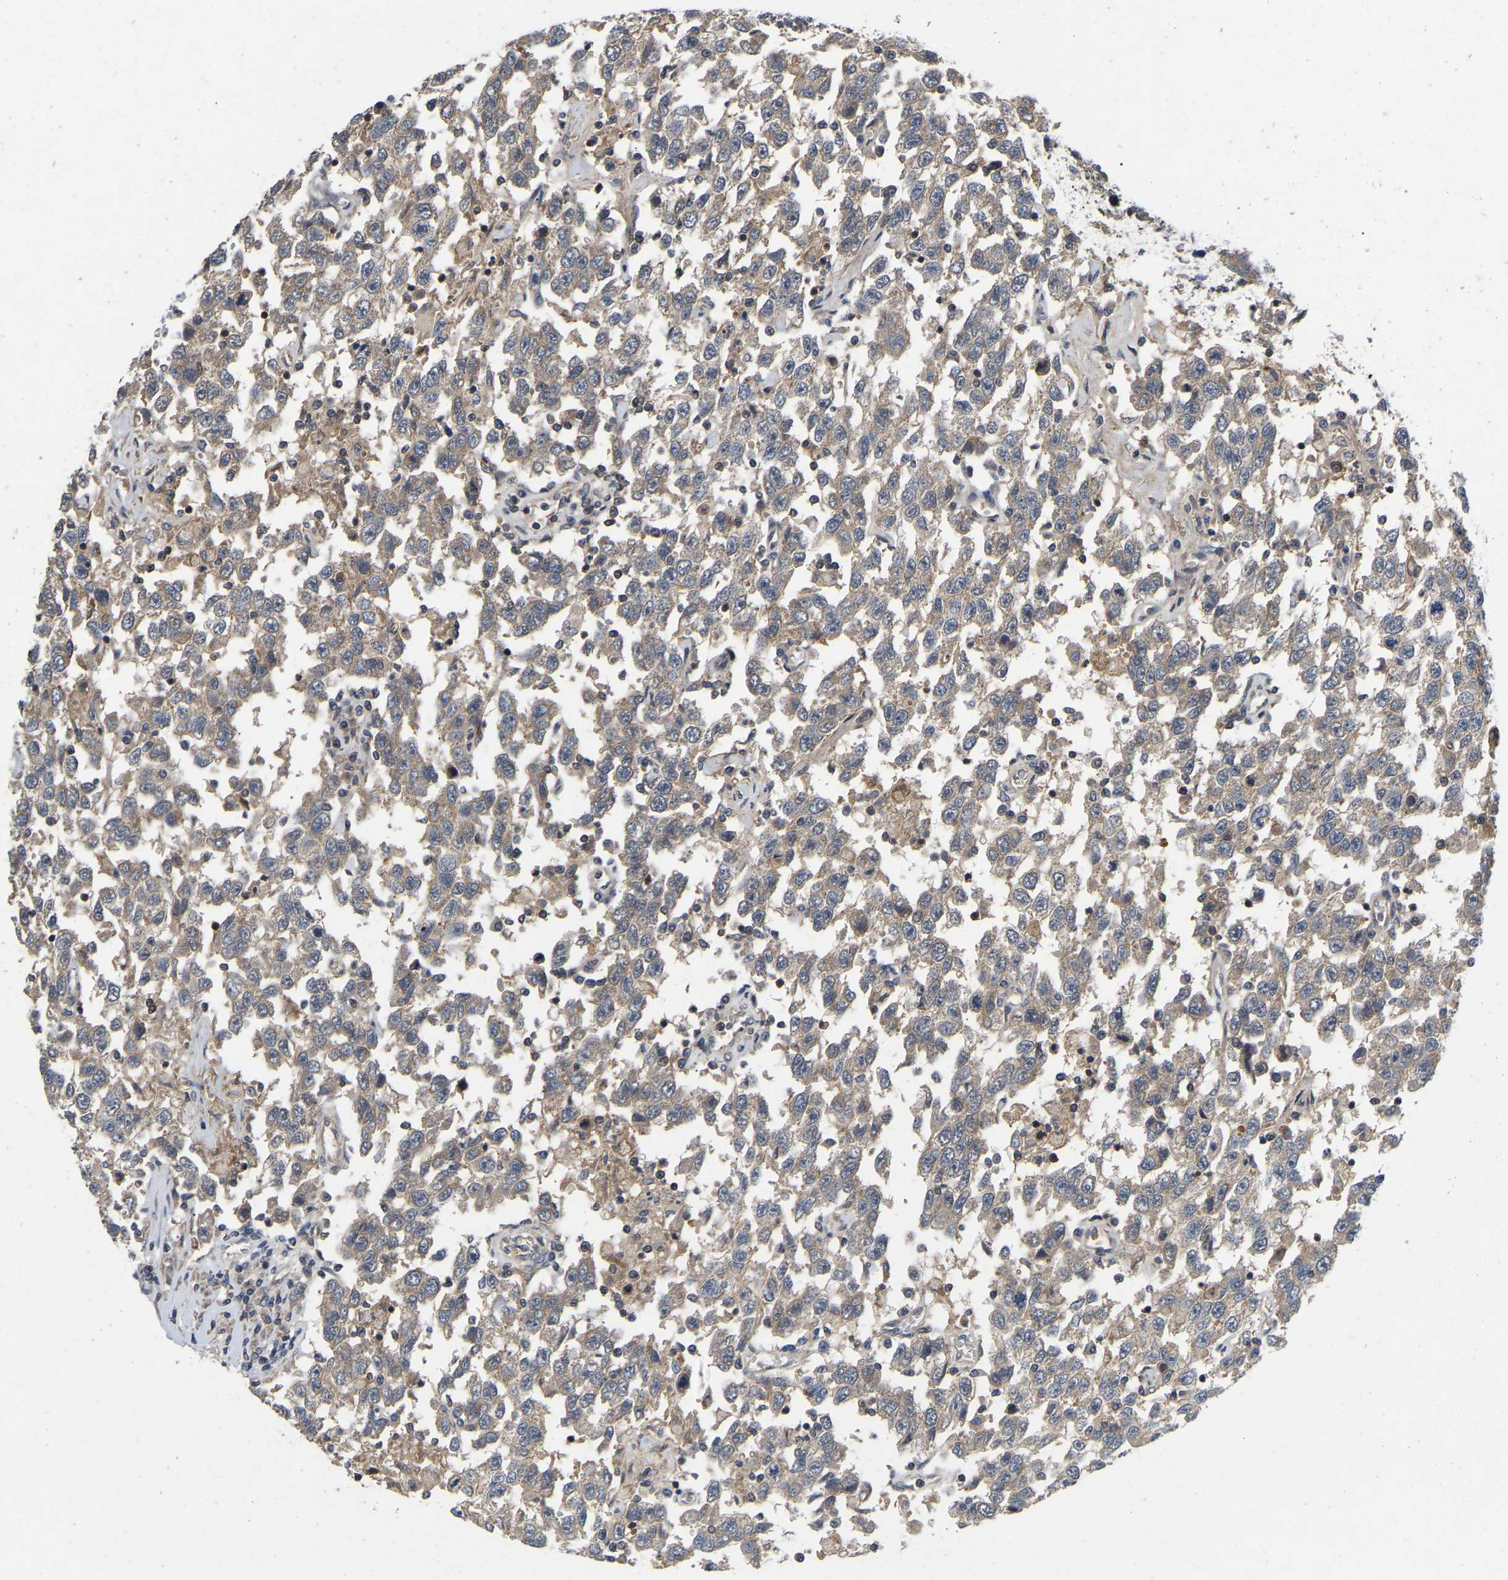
{"staining": {"intensity": "weak", "quantity": ">75%", "location": "cytoplasmic/membranous"}, "tissue": "testis cancer", "cell_type": "Tumor cells", "image_type": "cancer", "snomed": [{"axis": "morphology", "description": "Seminoma, NOS"}, {"axis": "topography", "description": "Testis"}], "caption": "Brown immunohistochemical staining in testis cancer demonstrates weak cytoplasmic/membranous staining in approximately >75% of tumor cells.", "gene": "PRDM14", "patient": {"sex": "male", "age": 41}}